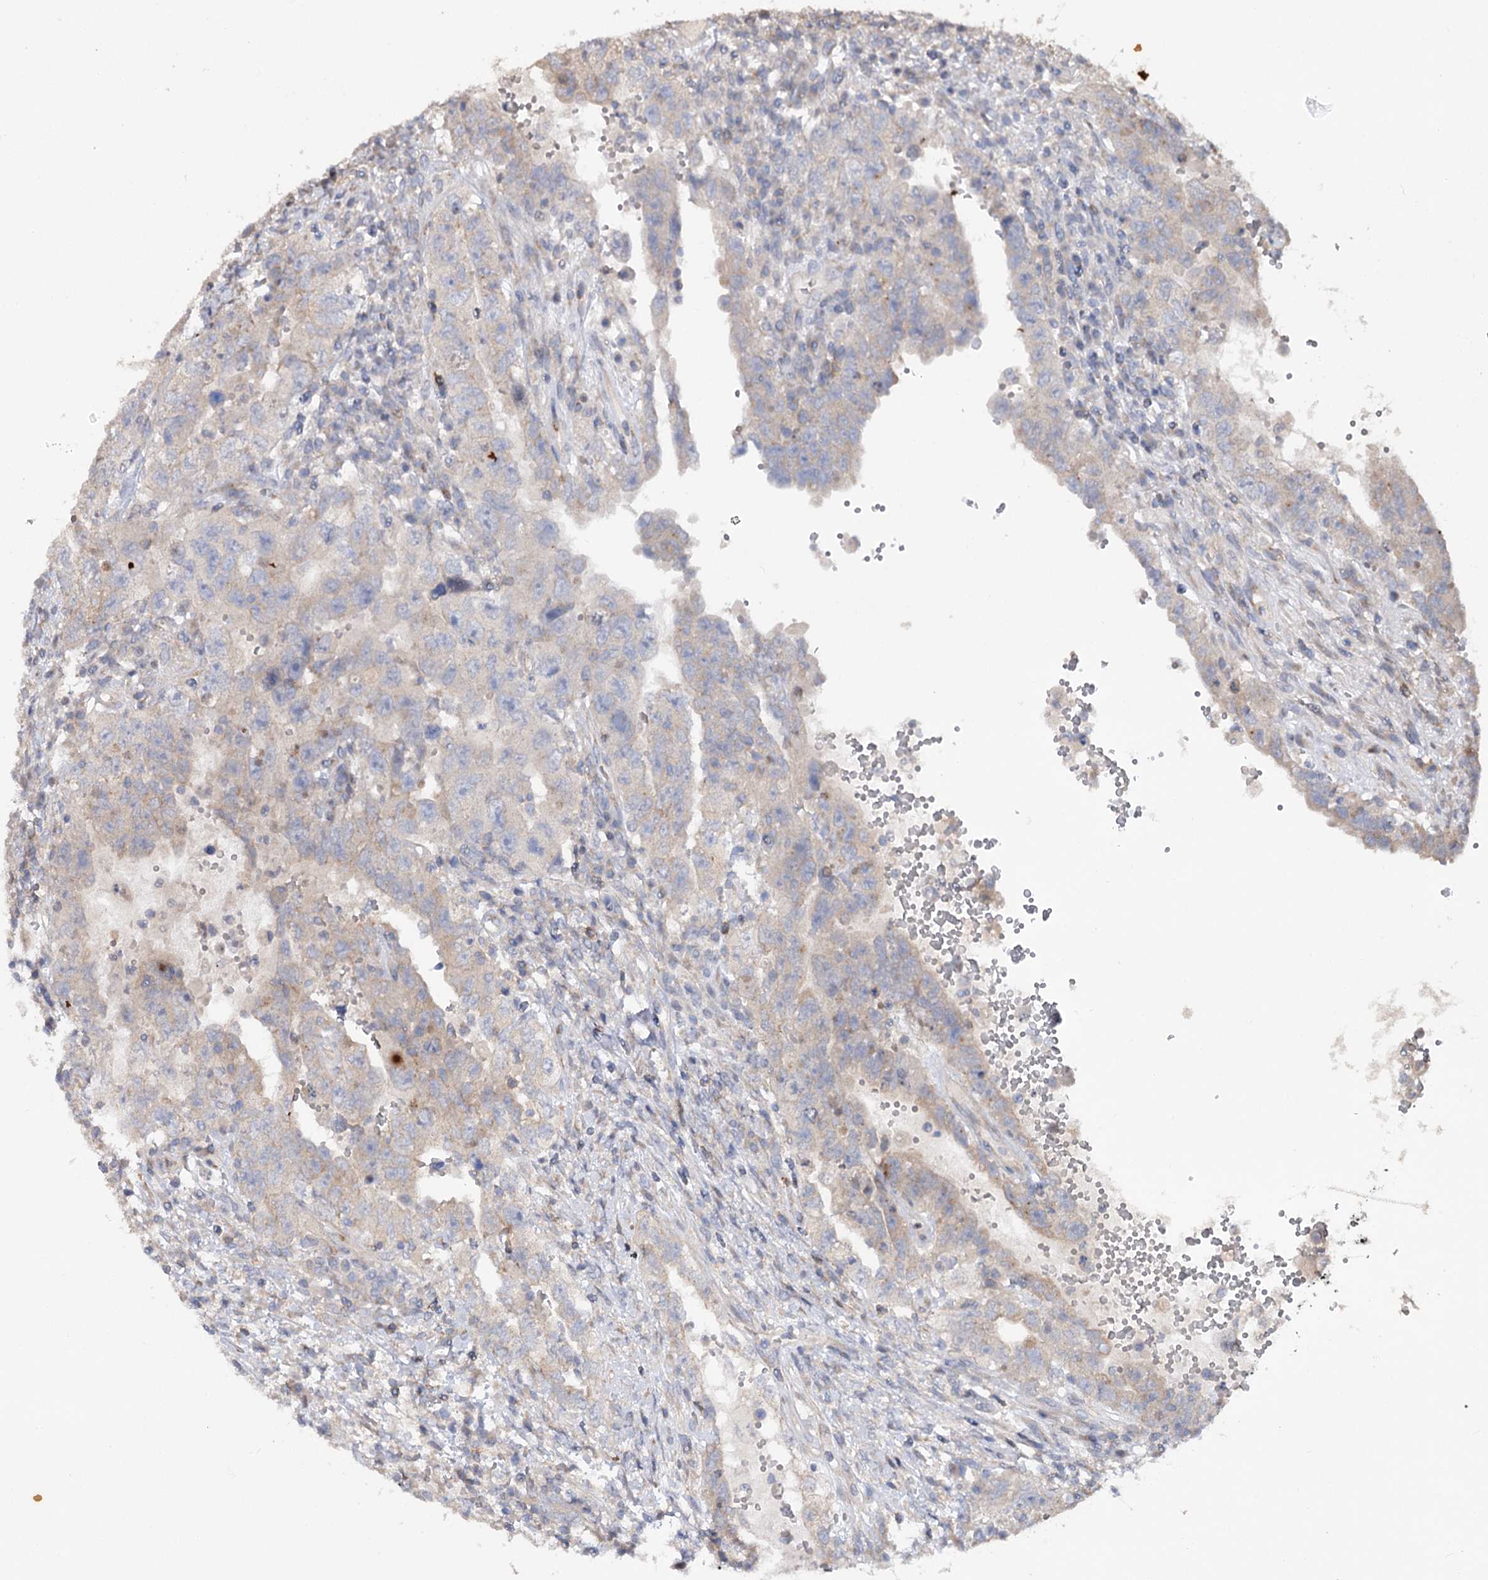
{"staining": {"intensity": "weak", "quantity": "<25%", "location": "cytoplasmic/membranous"}, "tissue": "testis cancer", "cell_type": "Tumor cells", "image_type": "cancer", "snomed": [{"axis": "morphology", "description": "Carcinoma, Embryonal, NOS"}, {"axis": "topography", "description": "Testis"}], "caption": "Testis cancer (embryonal carcinoma) stained for a protein using immunohistochemistry (IHC) exhibits no positivity tumor cells.", "gene": "STX6", "patient": {"sex": "male", "age": 26}}